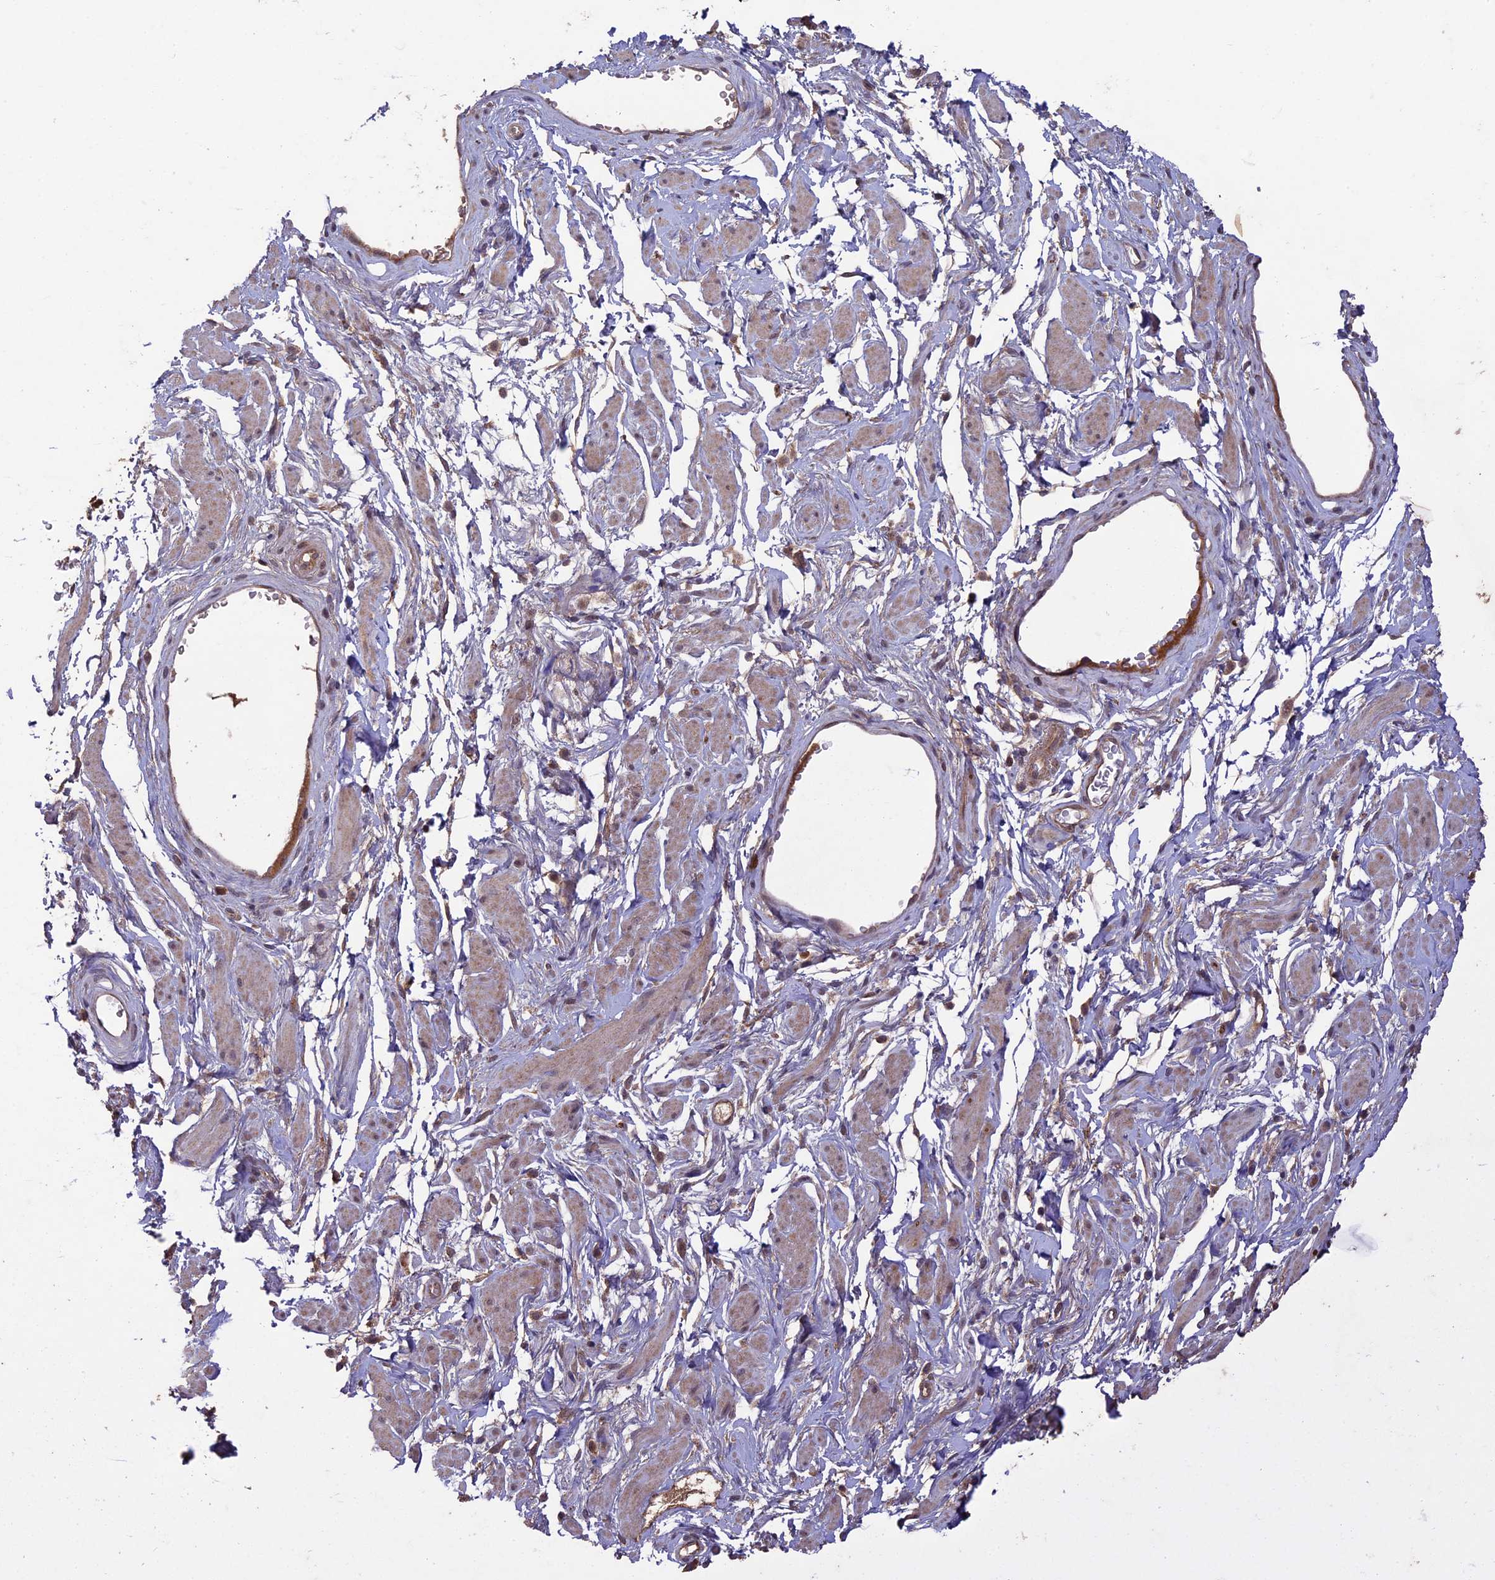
{"staining": {"intensity": "moderate", "quantity": ">75%", "location": "cytoplasmic/membranous"}, "tissue": "adipose tissue", "cell_type": "Adipocytes", "image_type": "normal", "snomed": [{"axis": "morphology", "description": "Normal tissue, NOS"}, {"axis": "morphology", "description": "Adenocarcinoma, NOS"}, {"axis": "topography", "description": "Rectum"}, {"axis": "topography", "description": "Vagina"}, {"axis": "topography", "description": "Peripheral nerve tissue"}], "caption": "Immunohistochemical staining of unremarkable human adipose tissue exhibits medium levels of moderate cytoplasmic/membranous staining in about >75% of adipocytes. Immunohistochemistry (ihc) stains the protein of interest in brown and the nuclei are stained blue.", "gene": "RCCD1", "patient": {"sex": "female", "age": 71}}